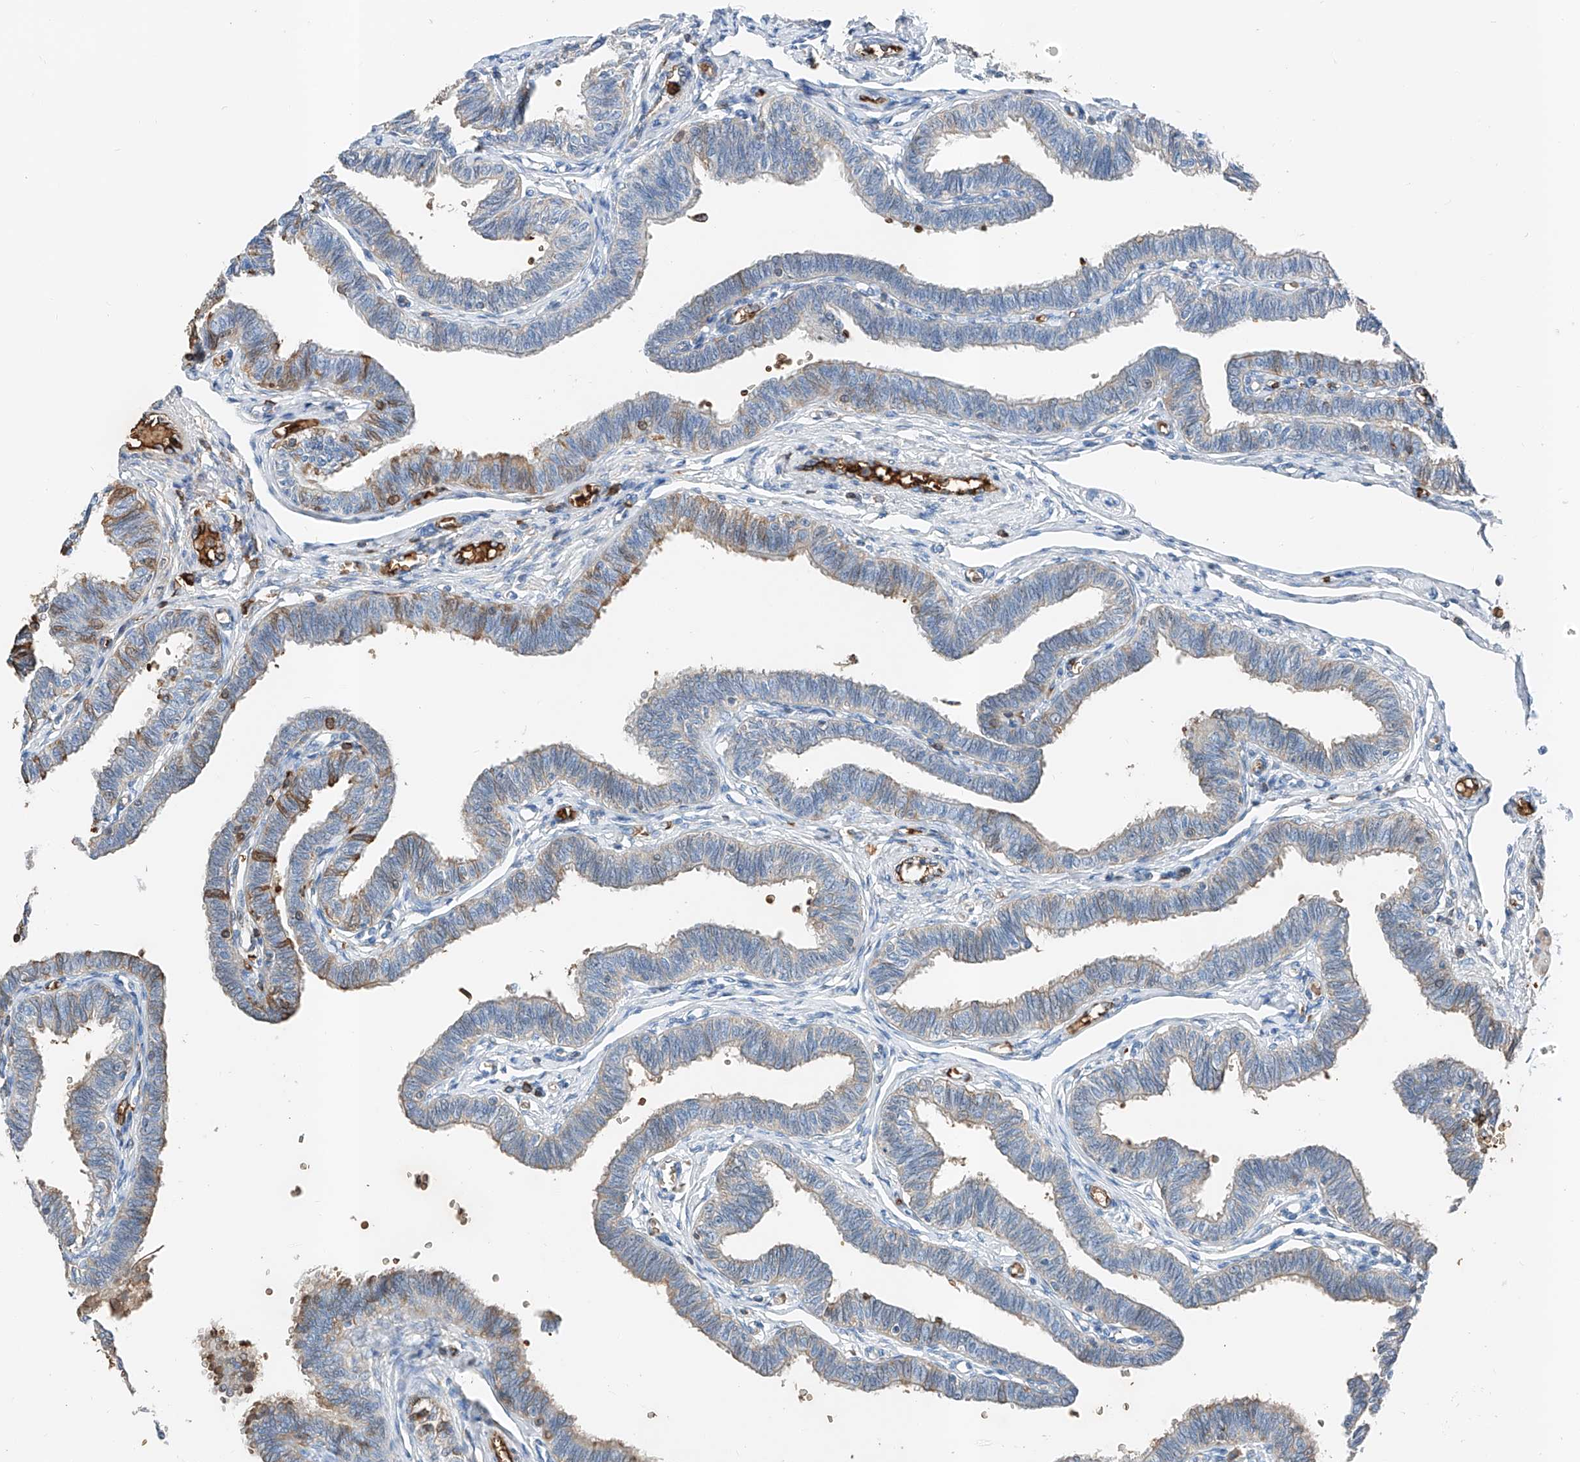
{"staining": {"intensity": "weak", "quantity": "25%-75%", "location": "cytoplasmic/membranous"}, "tissue": "fallopian tube", "cell_type": "Glandular cells", "image_type": "normal", "snomed": [{"axis": "morphology", "description": "Normal tissue, NOS"}, {"axis": "topography", "description": "Fallopian tube"}, {"axis": "topography", "description": "Ovary"}], "caption": "Human fallopian tube stained with a brown dye reveals weak cytoplasmic/membranous positive staining in approximately 25%-75% of glandular cells.", "gene": "PRSS23", "patient": {"sex": "female", "age": 23}}